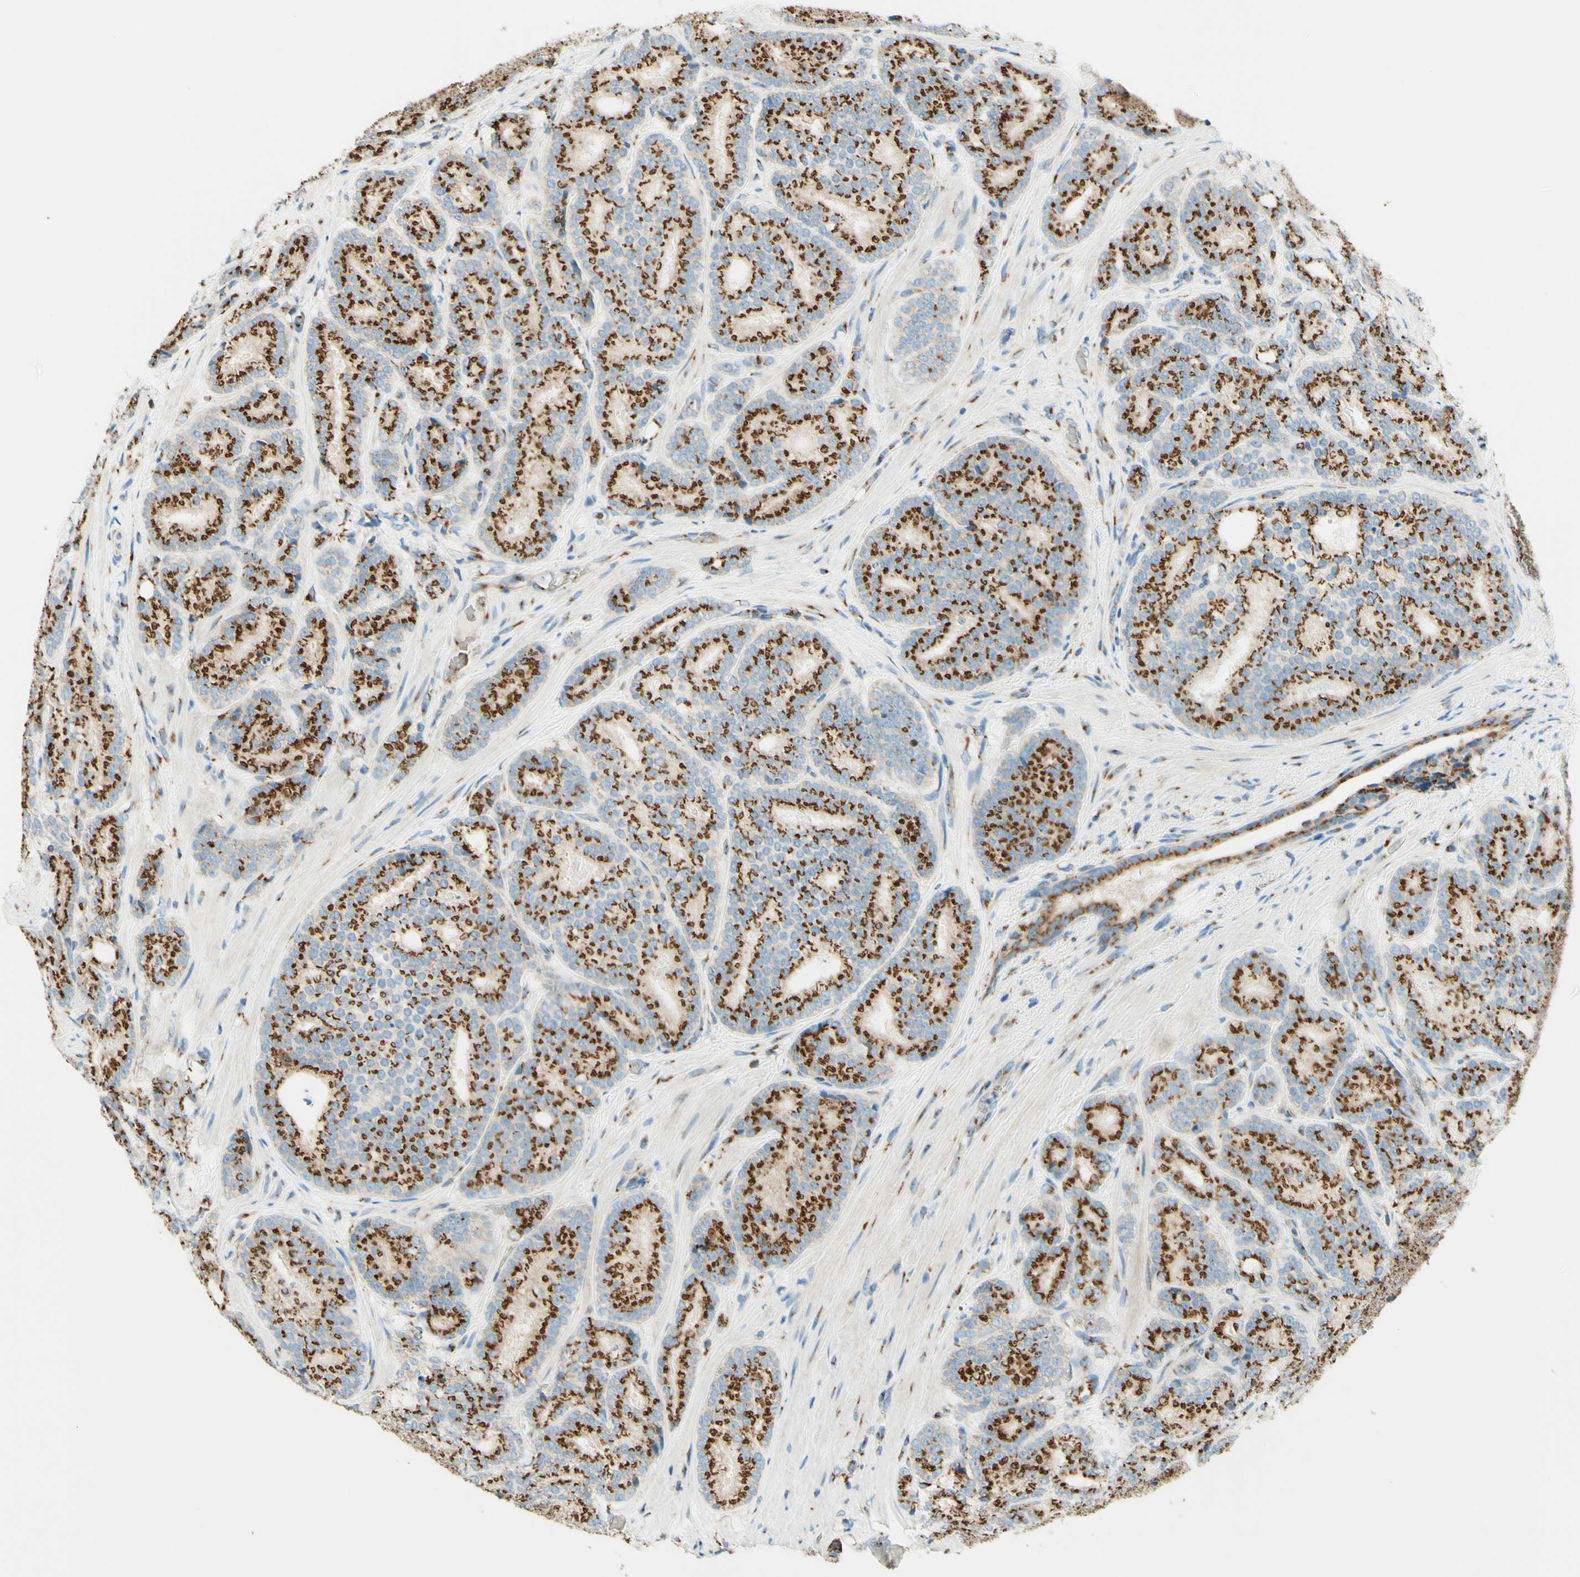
{"staining": {"intensity": "strong", "quantity": ">75%", "location": "cytoplasmic/membranous"}, "tissue": "prostate cancer", "cell_type": "Tumor cells", "image_type": "cancer", "snomed": [{"axis": "morphology", "description": "Adenocarcinoma, High grade"}, {"axis": "topography", "description": "Prostate"}], "caption": "The photomicrograph demonstrates a brown stain indicating the presence of a protein in the cytoplasmic/membranous of tumor cells in prostate high-grade adenocarcinoma.", "gene": "GOLGB1", "patient": {"sex": "male", "age": 61}}